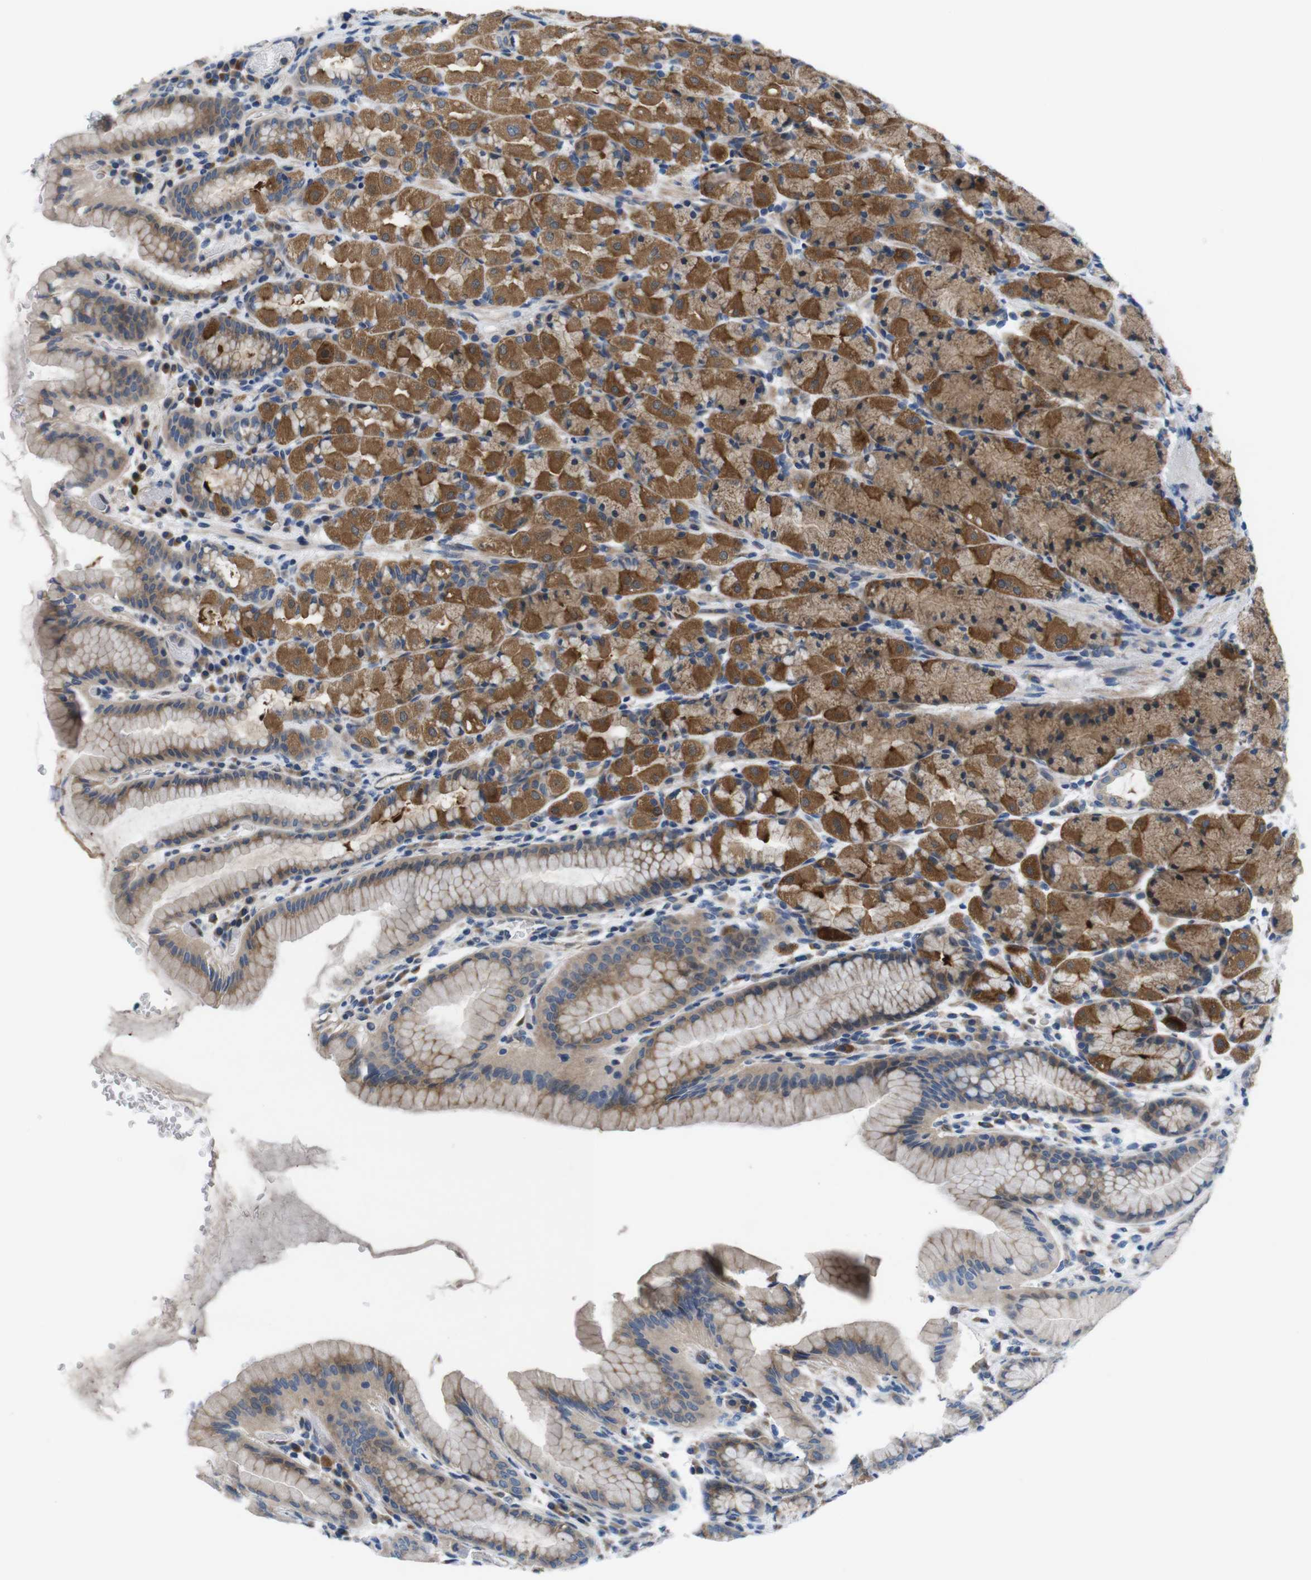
{"staining": {"intensity": "moderate", "quantity": ">75%", "location": "cytoplasmic/membranous"}, "tissue": "stomach", "cell_type": "Glandular cells", "image_type": "normal", "snomed": [{"axis": "morphology", "description": "Normal tissue, NOS"}, {"axis": "topography", "description": "Stomach, upper"}], "caption": "Immunohistochemical staining of normal human stomach shows >75% levels of moderate cytoplasmic/membranous protein positivity in approximately >75% of glandular cells. (DAB IHC, brown staining for protein, blue staining for nuclei).", "gene": "JAK1", "patient": {"sex": "male", "age": 68}}